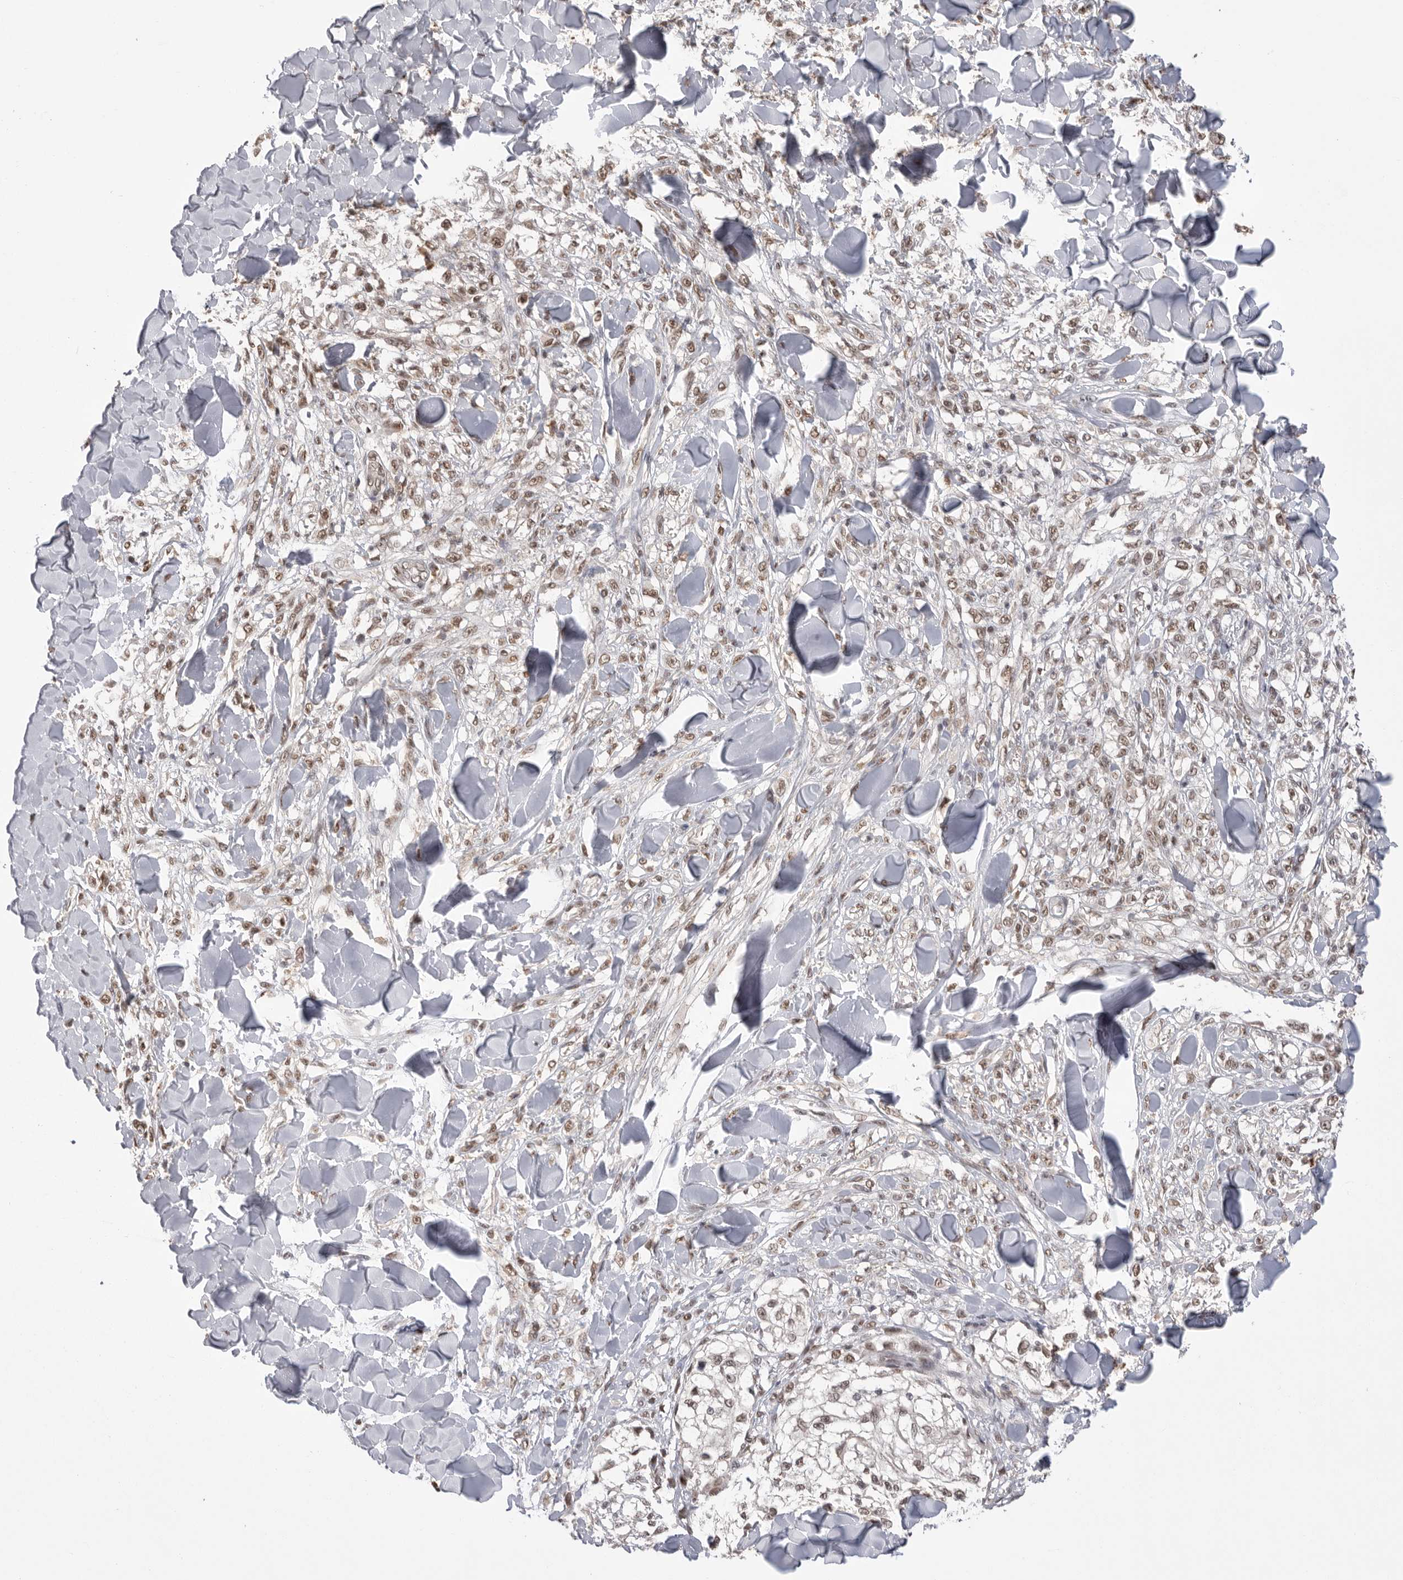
{"staining": {"intensity": "moderate", "quantity": ">75%", "location": "nuclear"}, "tissue": "melanoma", "cell_type": "Tumor cells", "image_type": "cancer", "snomed": [{"axis": "morphology", "description": "Malignant melanoma, NOS"}, {"axis": "topography", "description": "Skin of head"}], "caption": "The histopathology image displays staining of malignant melanoma, revealing moderate nuclear protein expression (brown color) within tumor cells.", "gene": "BCLAF3", "patient": {"sex": "male", "age": 83}}